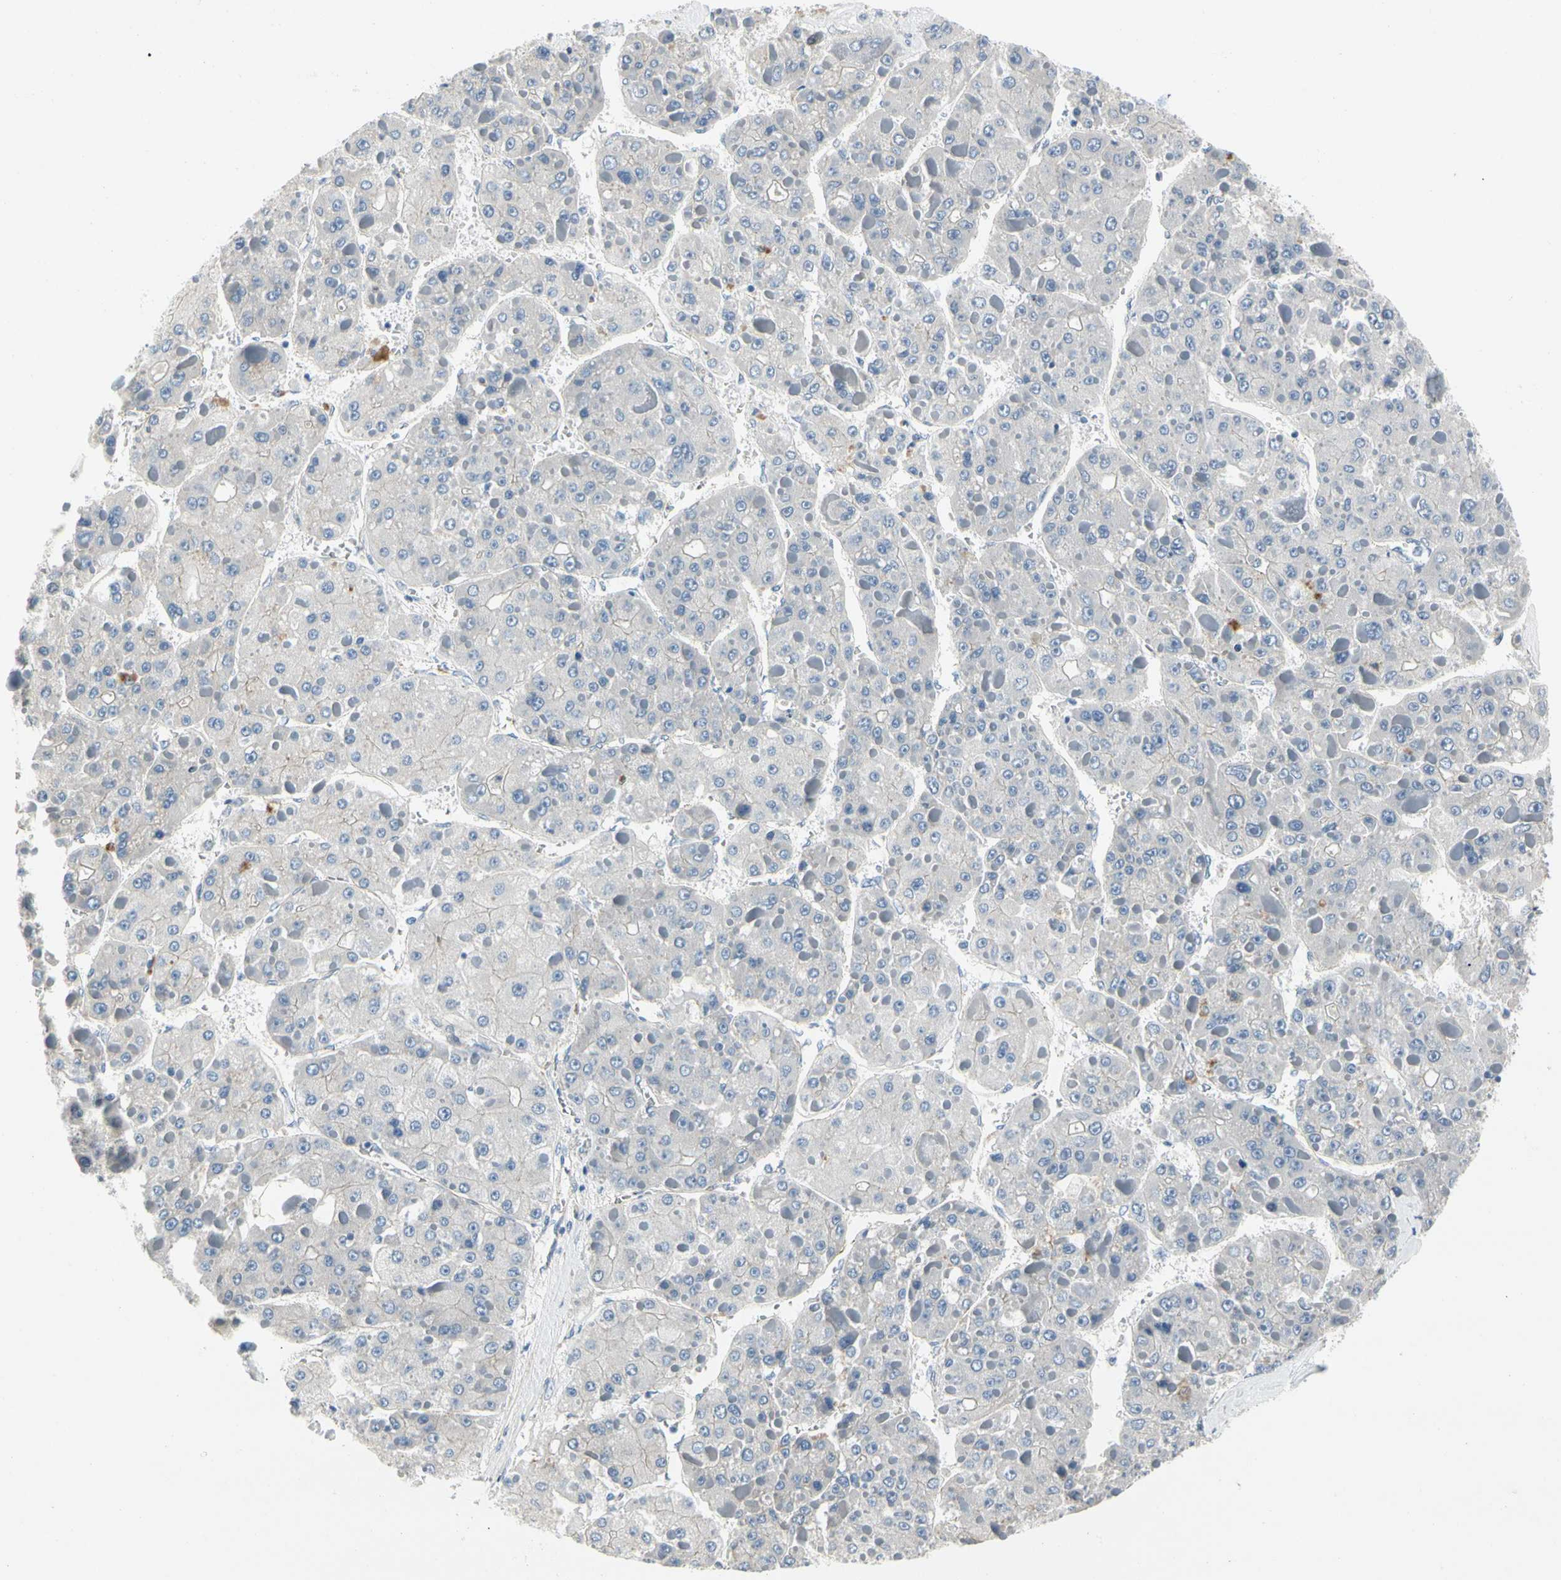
{"staining": {"intensity": "negative", "quantity": "none", "location": "none"}, "tissue": "liver cancer", "cell_type": "Tumor cells", "image_type": "cancer", "snomed": [{"axis": "morphology", "description": "Carcinoma, Hepatocellular, NOS"}, {"axis": "topography", "description": "Liver"}], "caption": "Liver cancer (hepatocellular carcinoma) was stained to show a protein in brown. There is no significant positivity in tumor cells. Brightfield microscopy of immunohistochemistry (IHC) stained with DAB (3,3'-diaminobenzidine) (brown) and hematoxylin (blue), captured at high magnification.", "gene": "LGR6", "patient": {"sex": "female", "age": 73}}